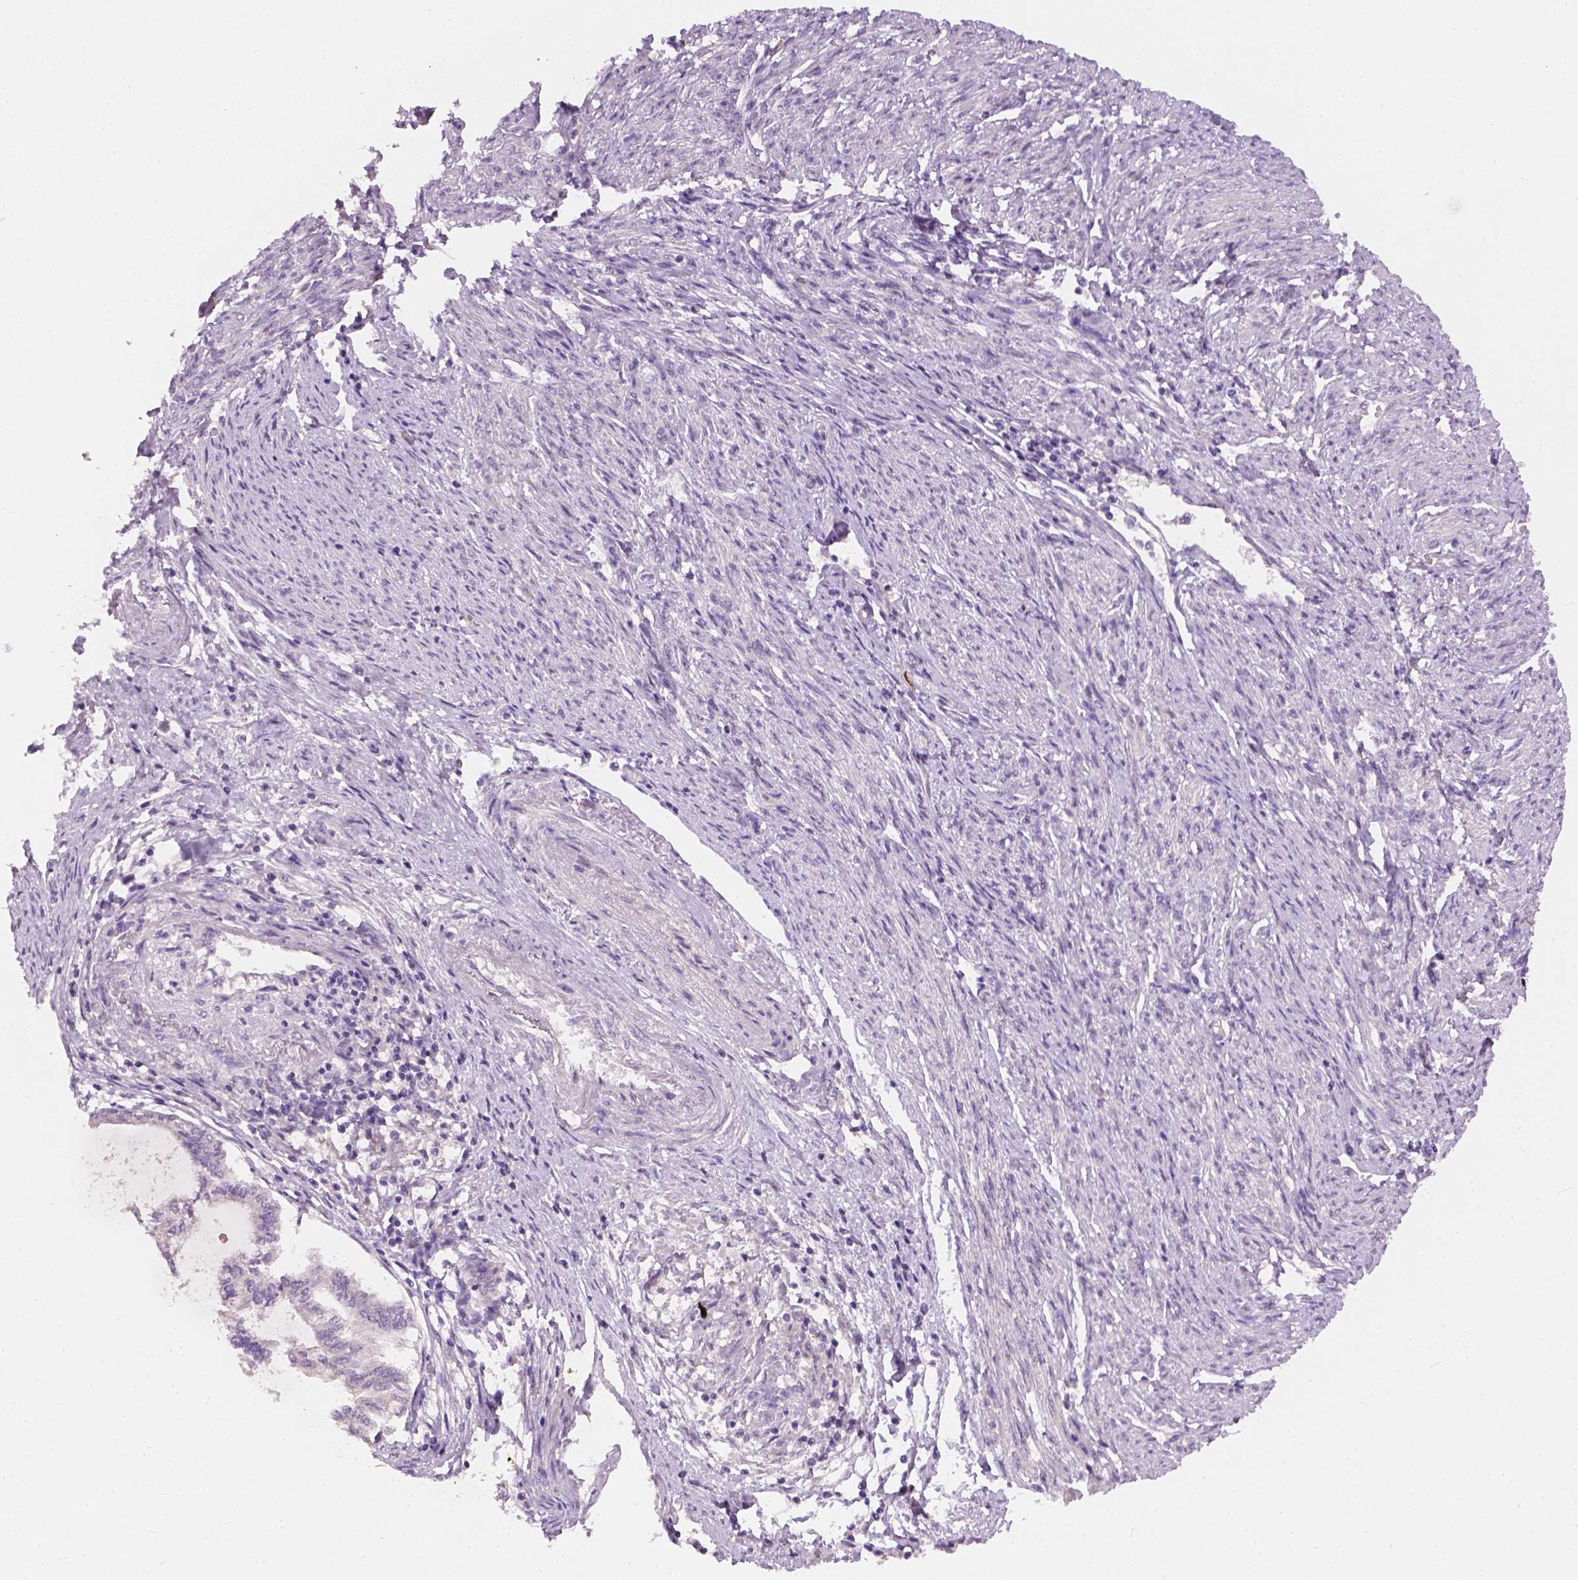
{"staining": {"intensity": "negative", "quantity": "none", "location": "none"}, "tissue": "endometrial cancer", "cell_type": "Tumor cells", "image_type": "cancer", "snomed": [{"axis": "morphology", "description": "Adenocarcinoma, NOS"}, {"axis": "topography", "description": "Endometrium"}], "caption": "Immunohistochemistry (IHC) photomicrograph of human endometrial adenocarcinoma stained for a protein (brown), which reveals no expression in tumor cells.", "gene": "KRT17", "patient": {"sex": "female", "age": 86}}